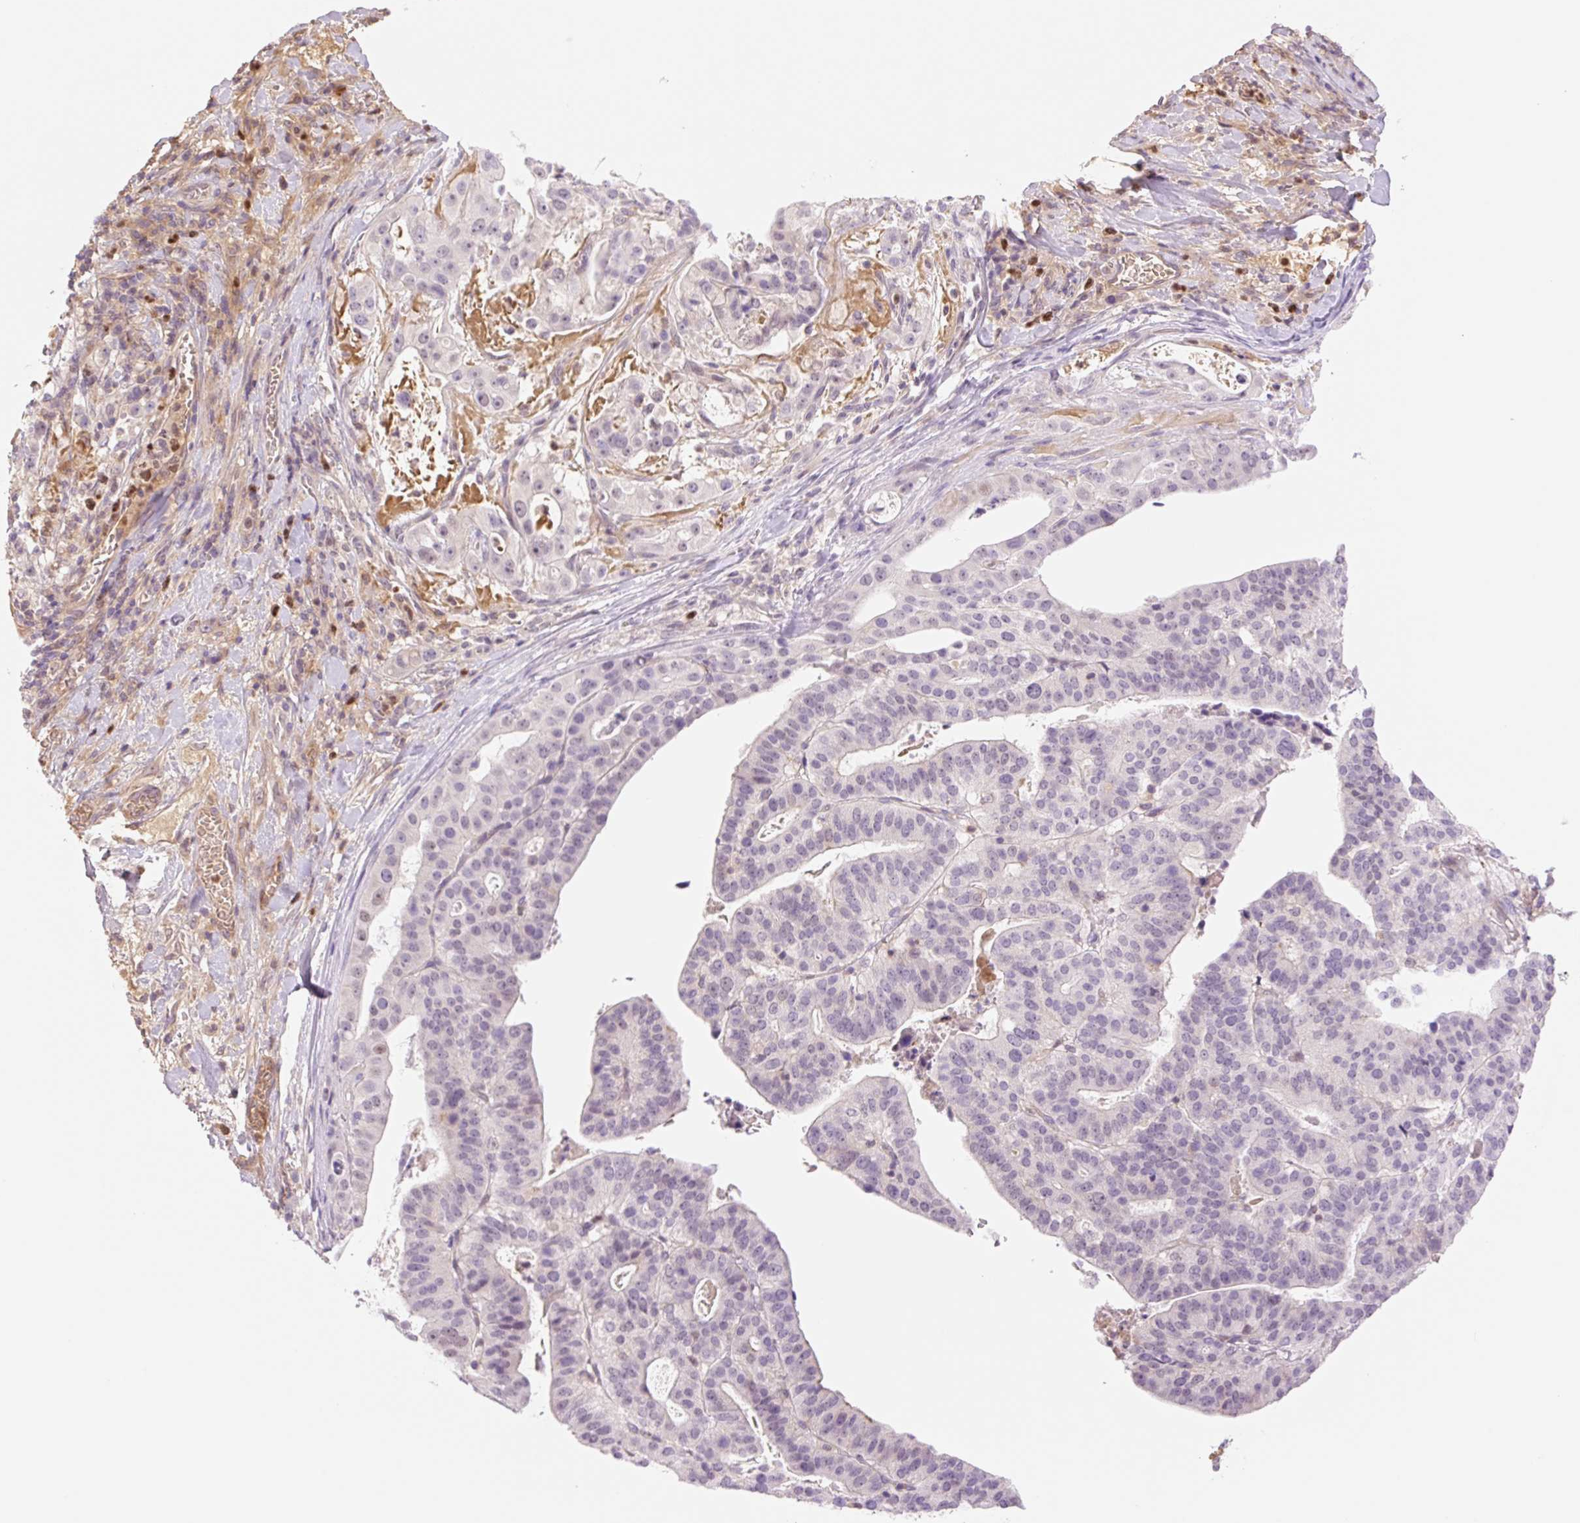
{"staining": {"intensity": "negative", "quantity": "none", "location": "none"}, "tissue": "stomach cancer", "cell_type": "Tumor cells", "image_type": "cancer", "snomed": [{"axis": "morphology", "description": "Adenocarcinoma, NOS"}, {"axis": "topography", "description": "Stomach"}], "caption": "The immunohistochemistry micrograph has no significant staining in tumor cells of stomach cancer (adenocarcinoma) tissue. (Immunohistochemistry (ihc), brightfield microscopy, high magnification).", "gene": "HEBP1", "patient": {"sex": "male", "age": 48}}